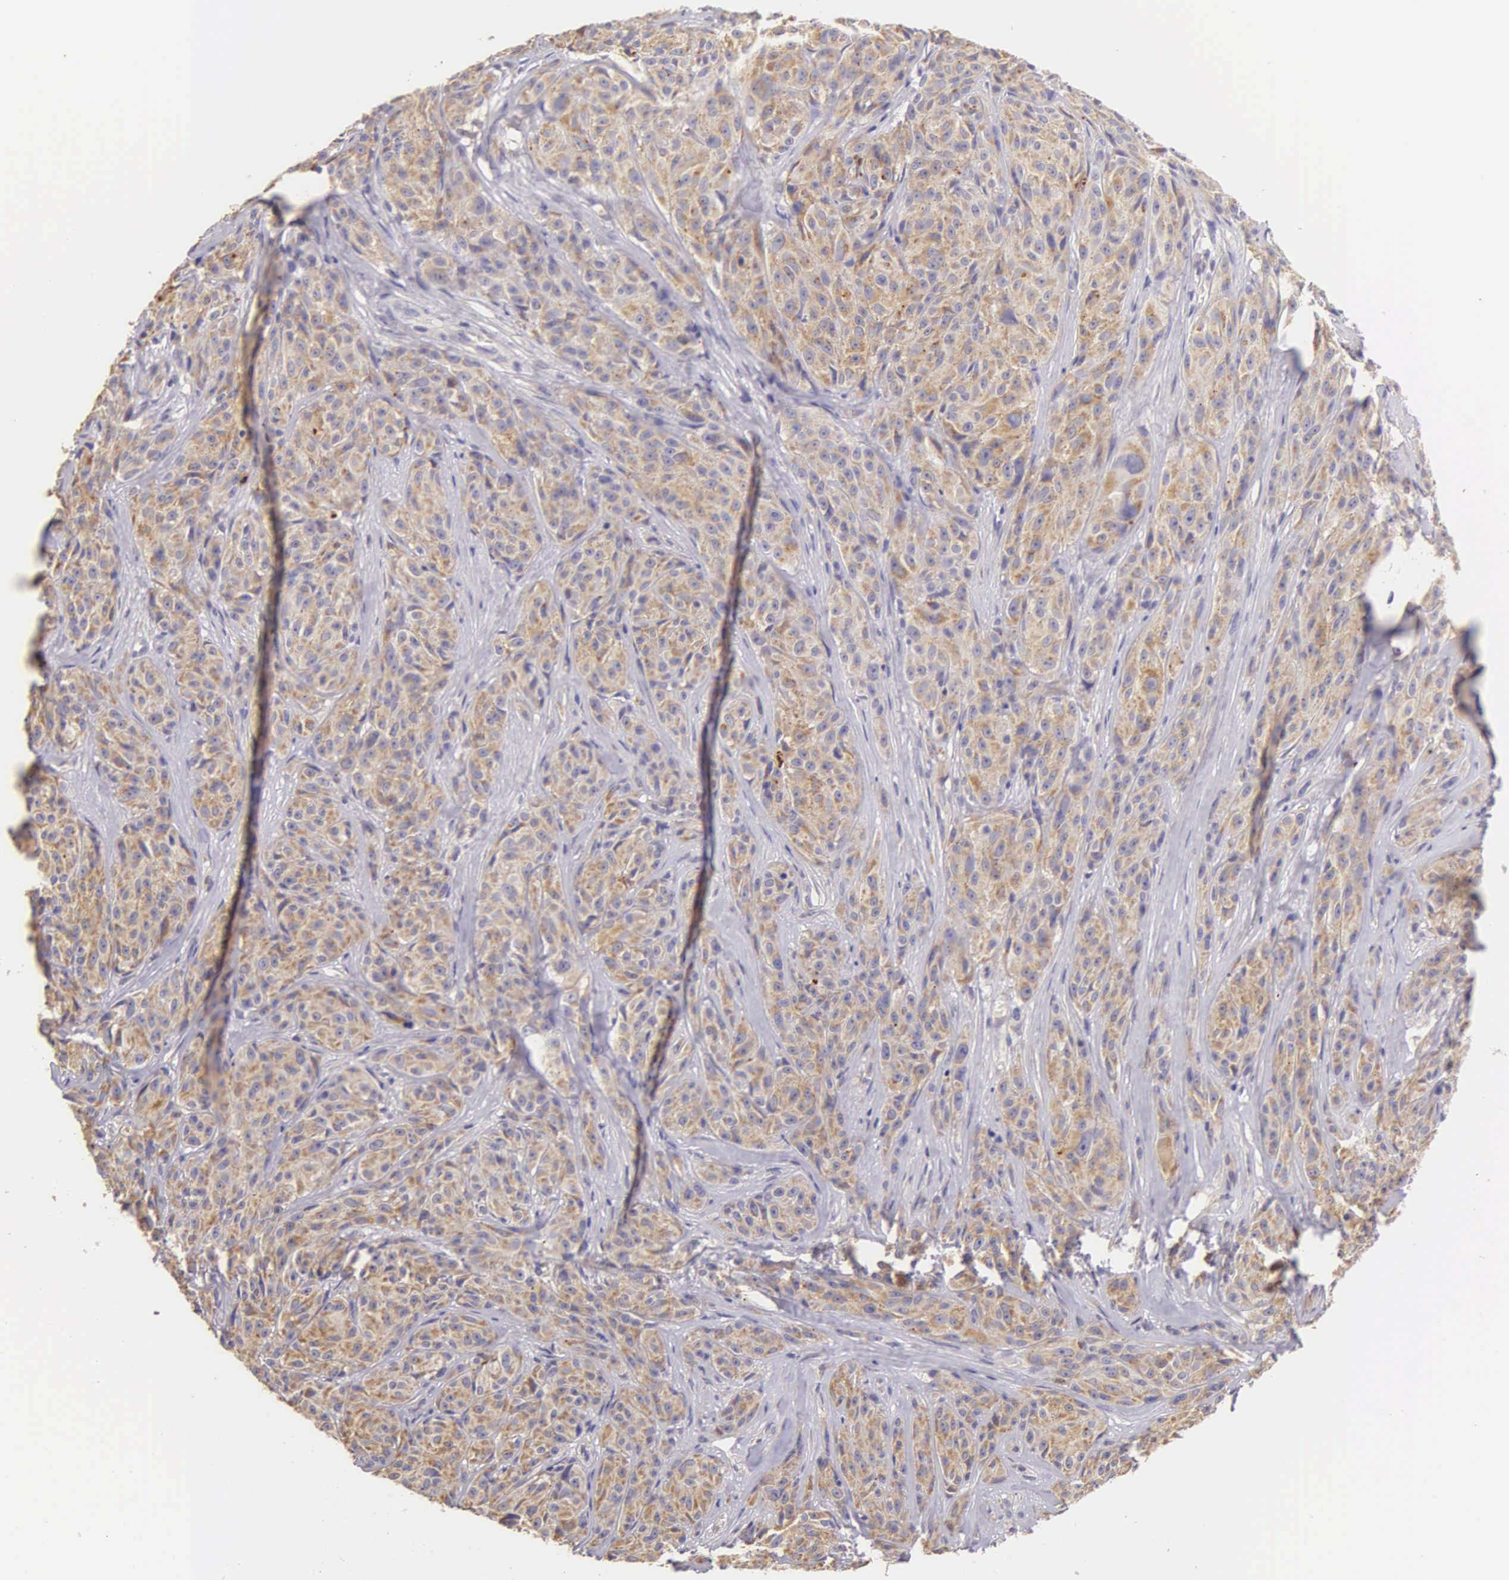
{"staining": {"intensity": "weak", "quantity": "25%-75%", "location": "cytoplasmic/membranous"}, "tissue": "melanoma", "cell_type": "Tumor cells", "image_type": "cancer", "snomed": [{"axis": "morphology", "description": "Malignant melanoma, NOS"}, {"axis": "topography", "description": "Skin"}], "caption": "Brown immunohistochemical staining in human malignant melanoma reveals weak cytoplasmic/membranous expression in approximately 25%-75% of tumor cells.", "gene": "ESR1", "patient": {"sex": "male", "age": 56}}